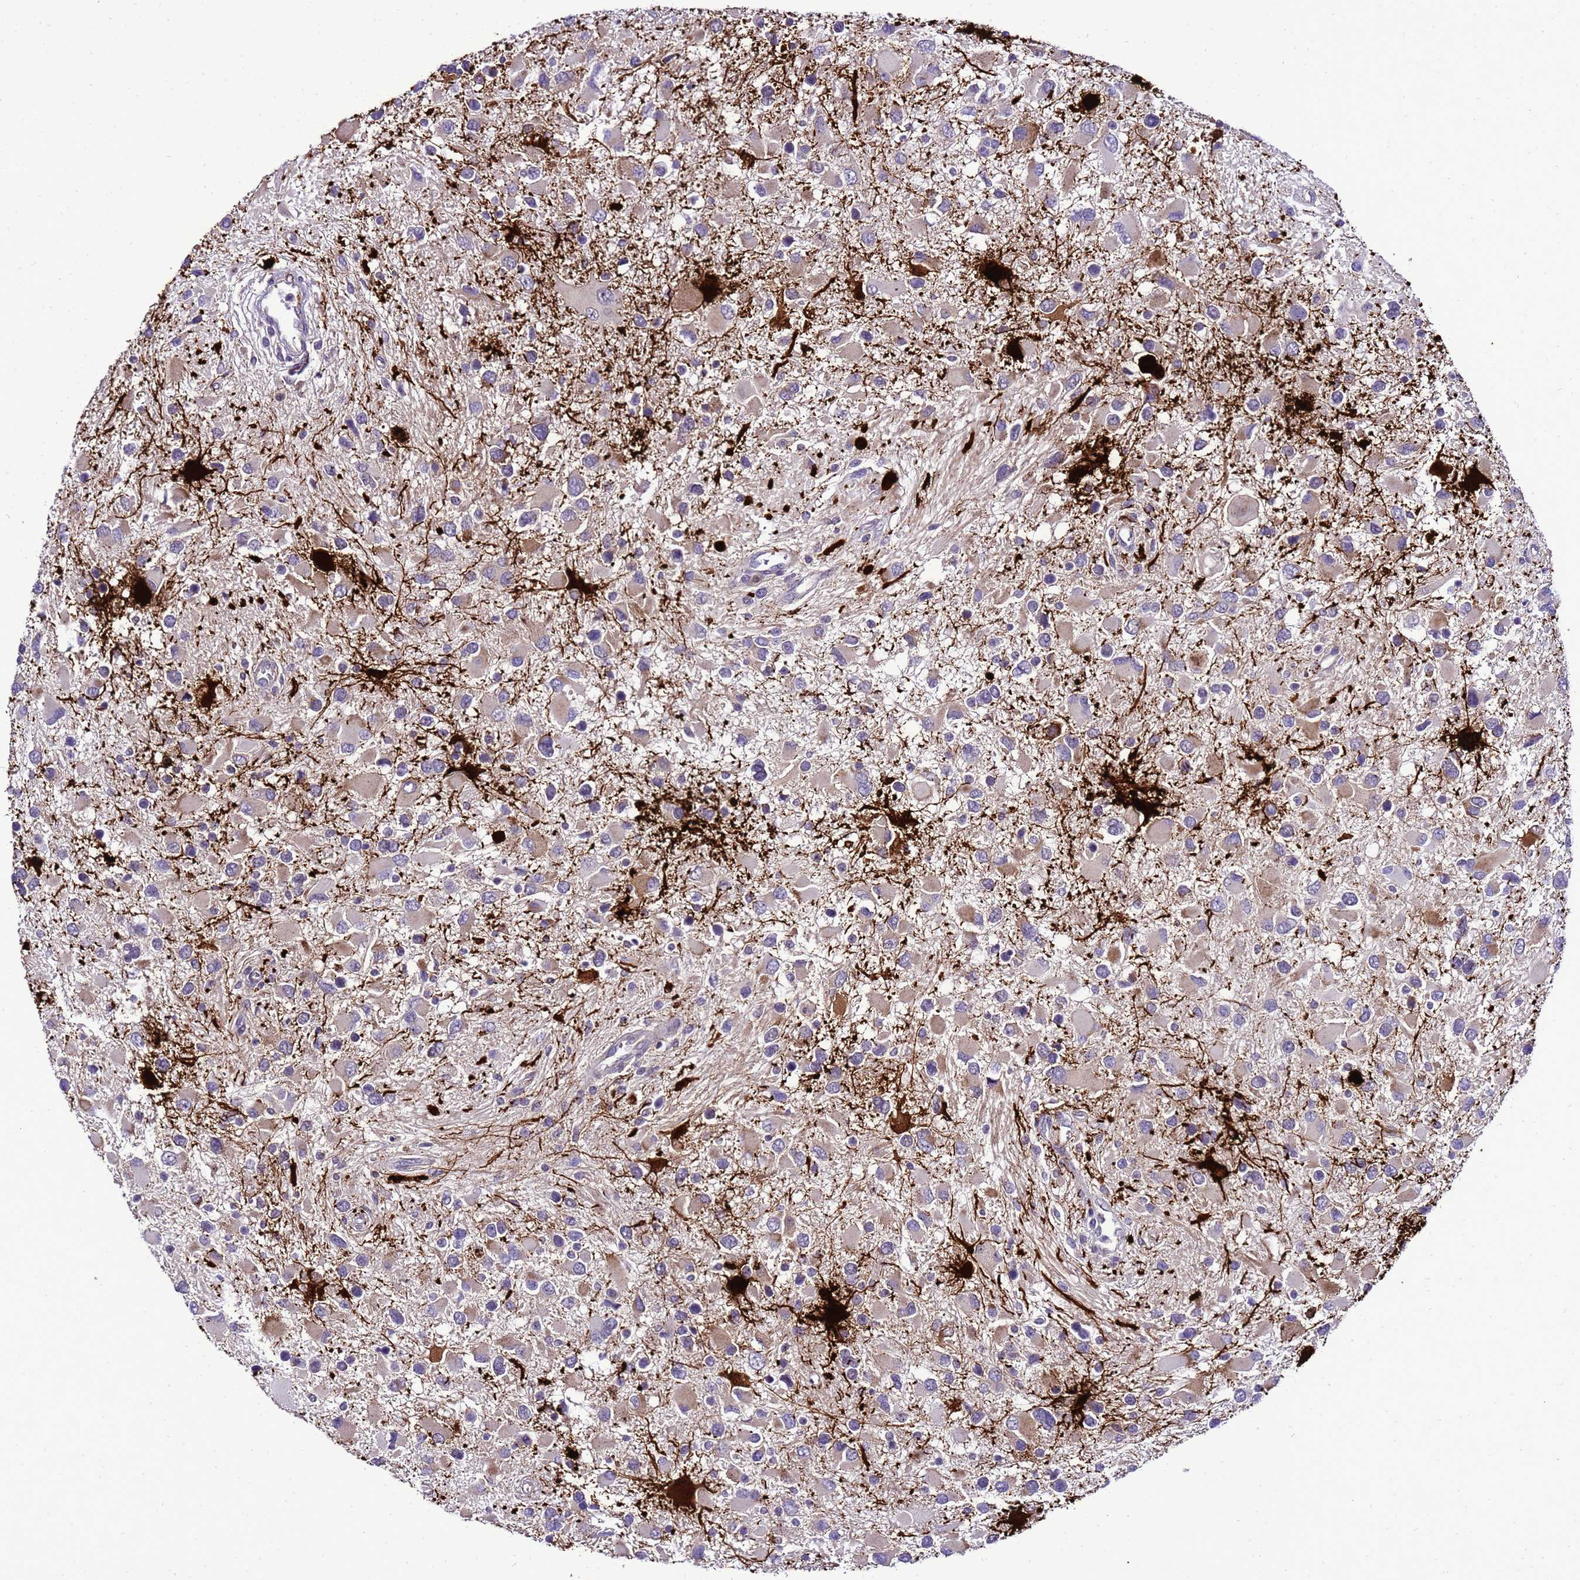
{"staining": {"intensity": "moderate", "quantity": "<25%", "location": "cytoplasmic/membranous"}, "tissue": "glioma", "cell_type": "Tumor cells", "image_type": "cancer", "snomed": [{"axis": "morphology", "description": "Glioma, malignant, High grade"}, {"axis": "topography", "description": "Brain"}], "caption": "A histopathology image showing moderate cytoplasmic/membranous expression in about <25% of tumor cells in glioma, as visualized by brown immunohistochemical staining.", "gene": "C19orf47", "patient": {"sex": "male", "age": 53}}